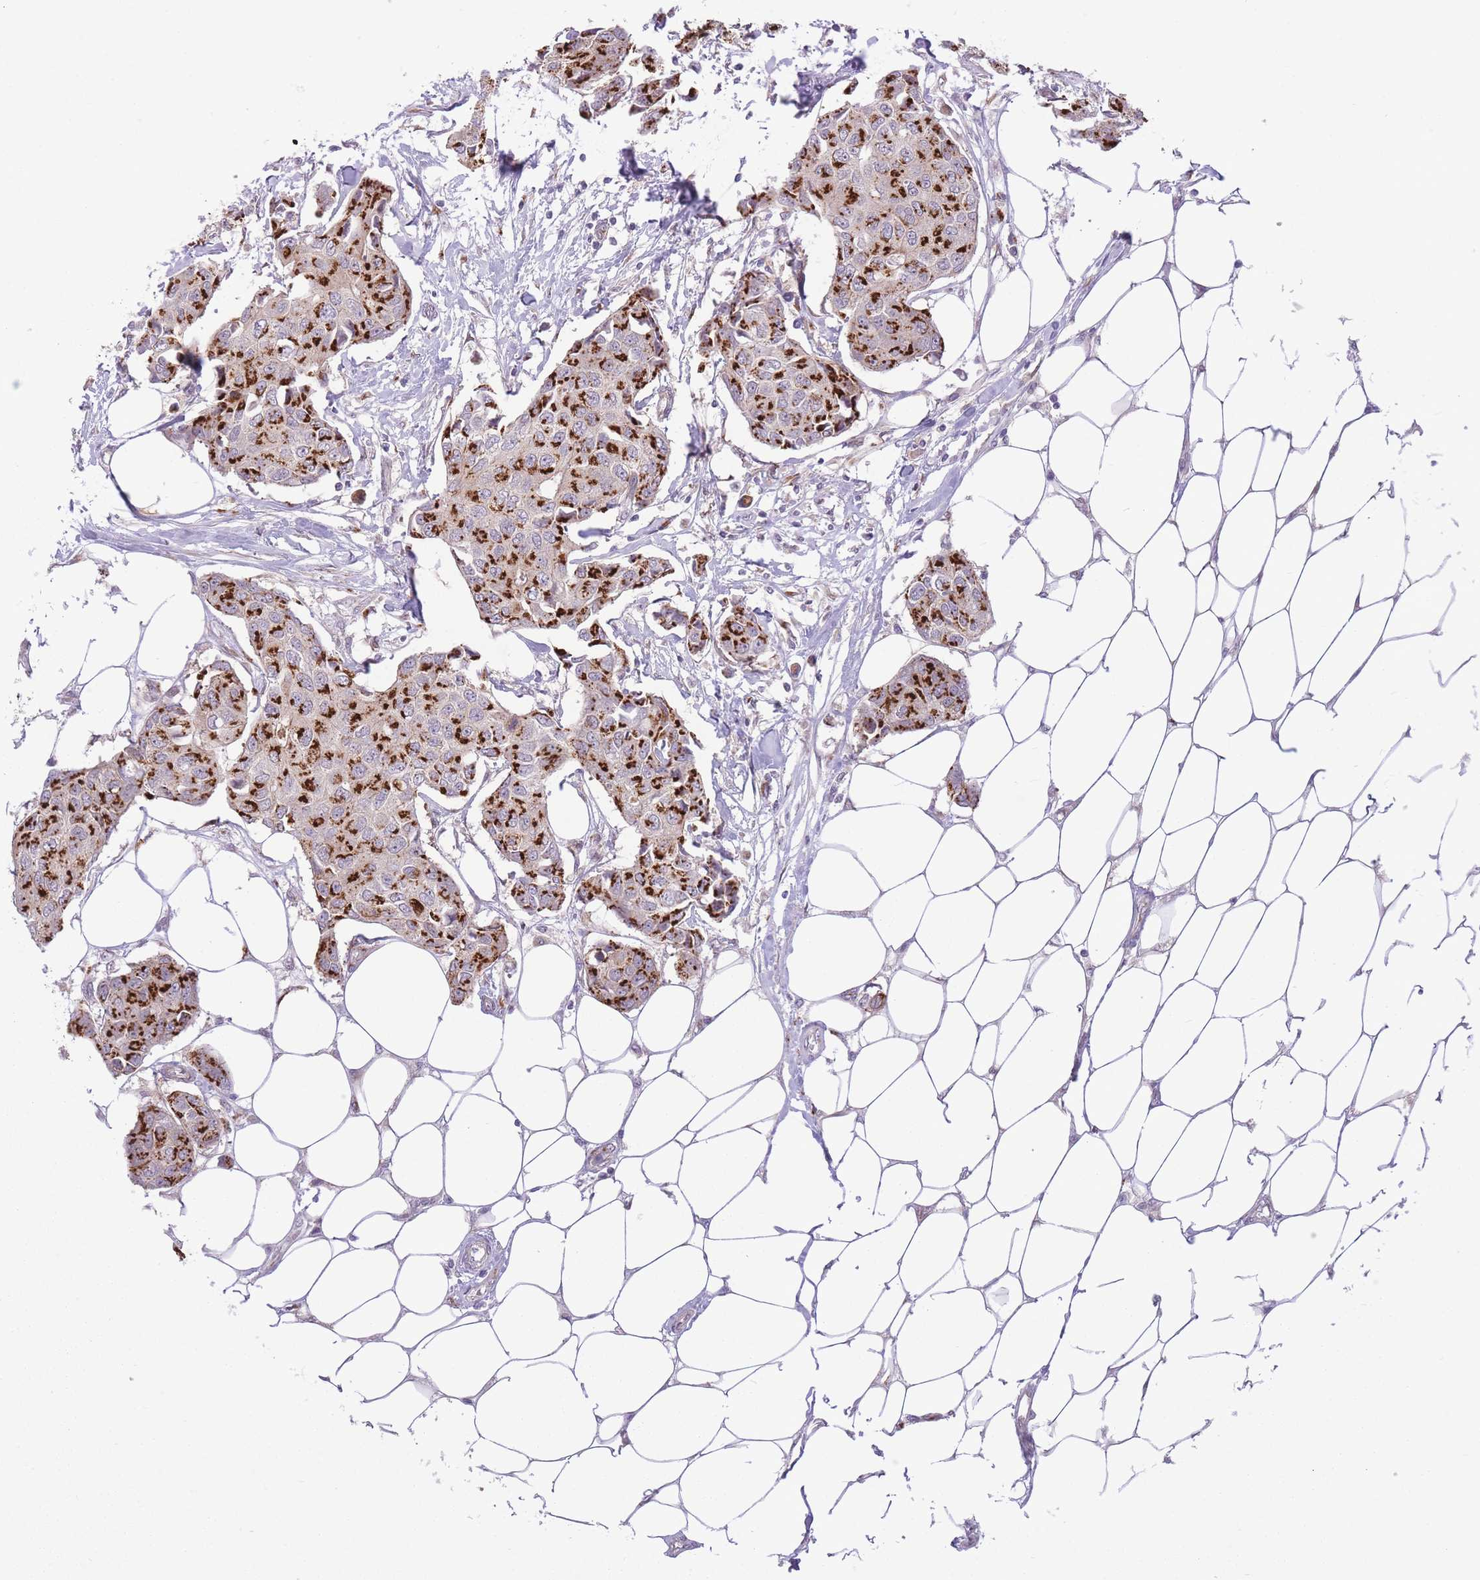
{"staining": {"intensity": "strong", "quantity": ">75%", "location": "cytoplasmic/membranous"}, "tissue": "breast cancer", "cell_type": "Tumor cells", "image_type": "cancer", "snomed": [{"axis": "morphology", "description": "Duct carcinoma"}, {"axis": "topography", "description": "Breast"}, {"axis": "topography", "description": "Lymph node"}], "caption": "About >75% of tumor cells in breast cancer exhibit strong cytoplasmic/membranous protein expression as visualized by brown immunohistochemical staining.", "gene": "ZBED5", "patient": {"sex": "female", "age": 80}}